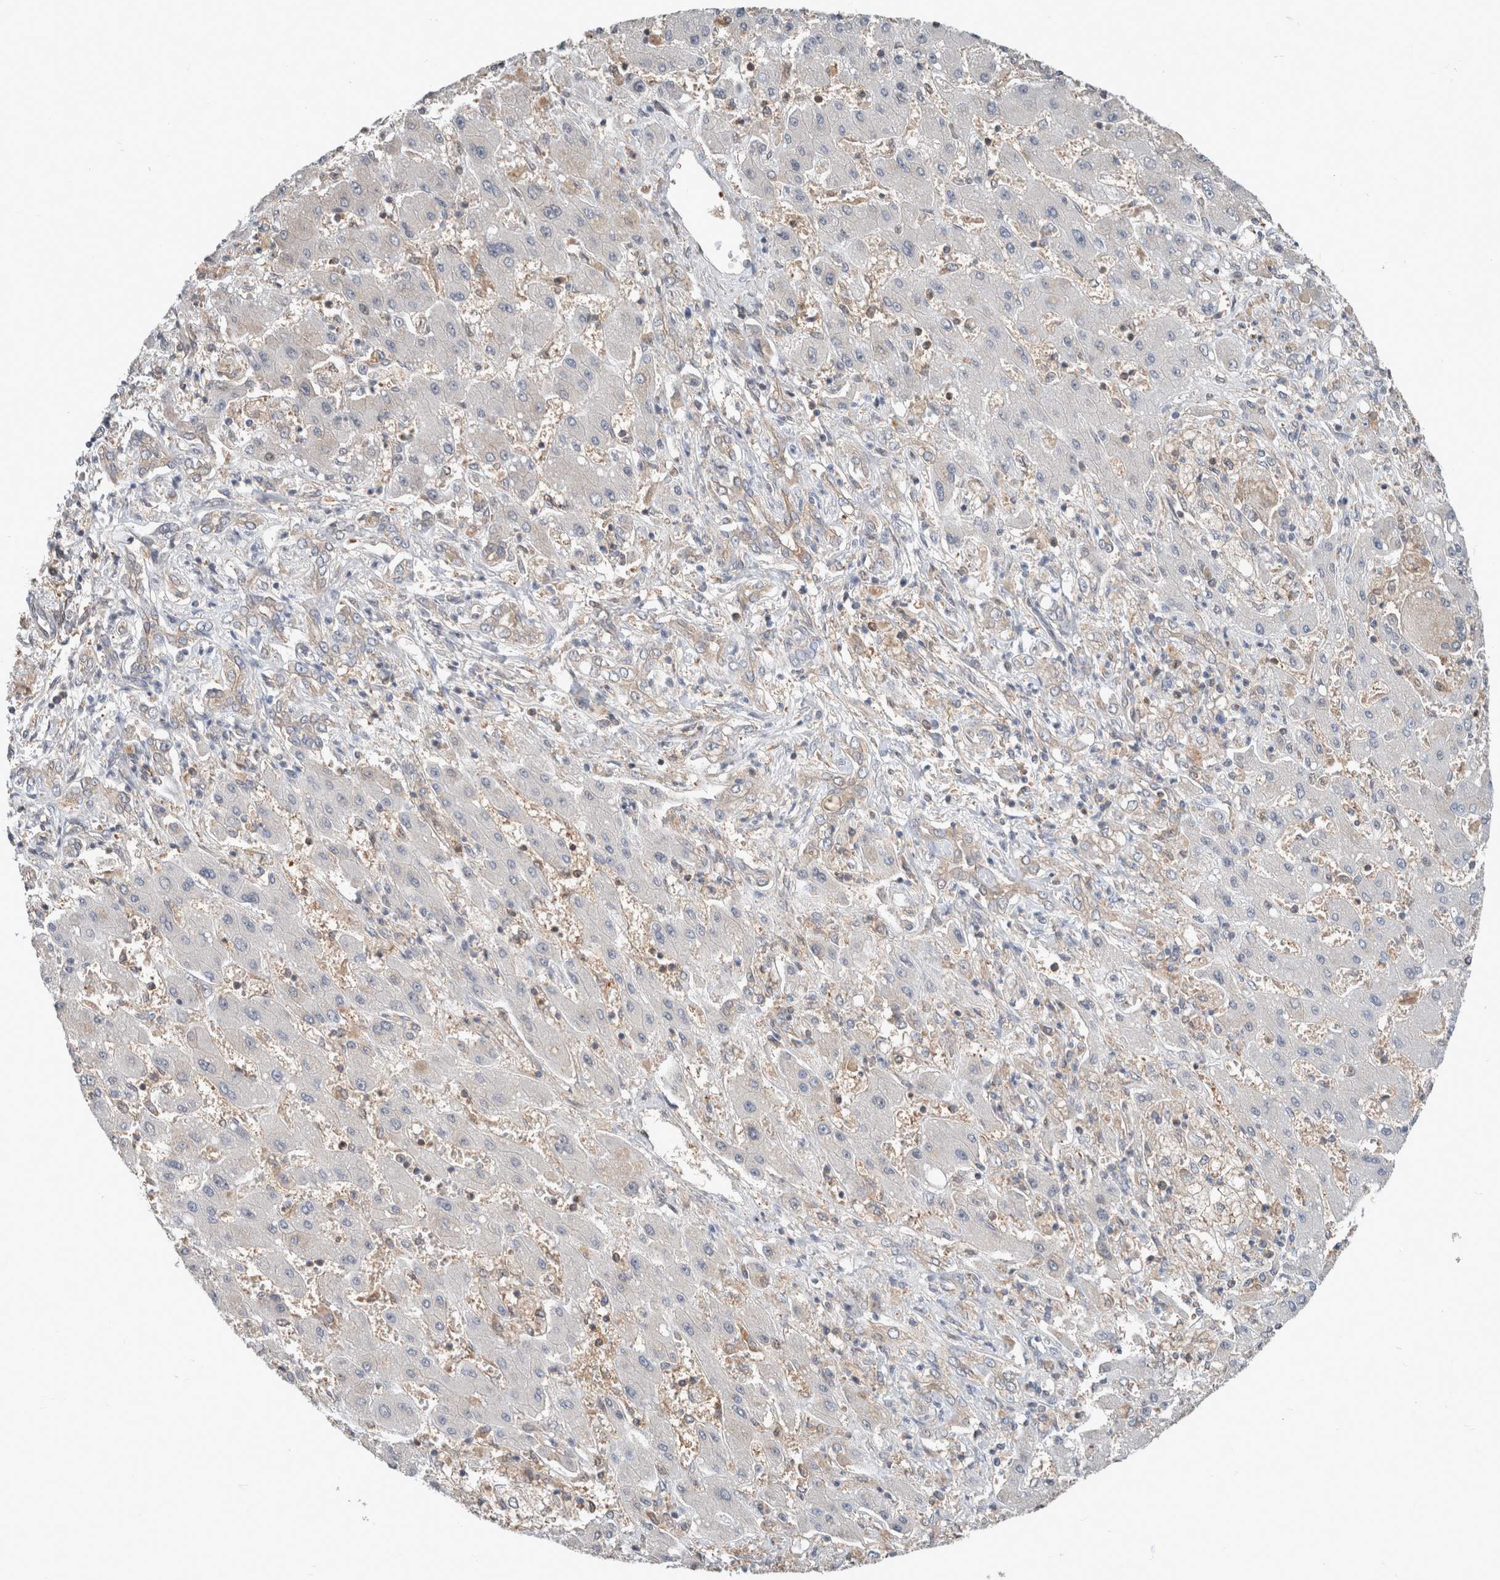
{"staining": {"intensity": "negative", "quantity": "none", "location": "none"}, "tissue": "liver cancer", "cell_type": "Tumor cells", "image_type": "cancer", "snomed": [{"axis": "morphology", "description": "Cholangiocarcinoma"}, {"axis": "topography", "description": "Liver"}], "caption": "This is an immunohistochemistry (IHC) micrograph of human cholangiocarcinoma (liver). There is no staining in tumor cells.", "gene": "XPNPEP1", "patient": {"sex": "male", "age": 50}}